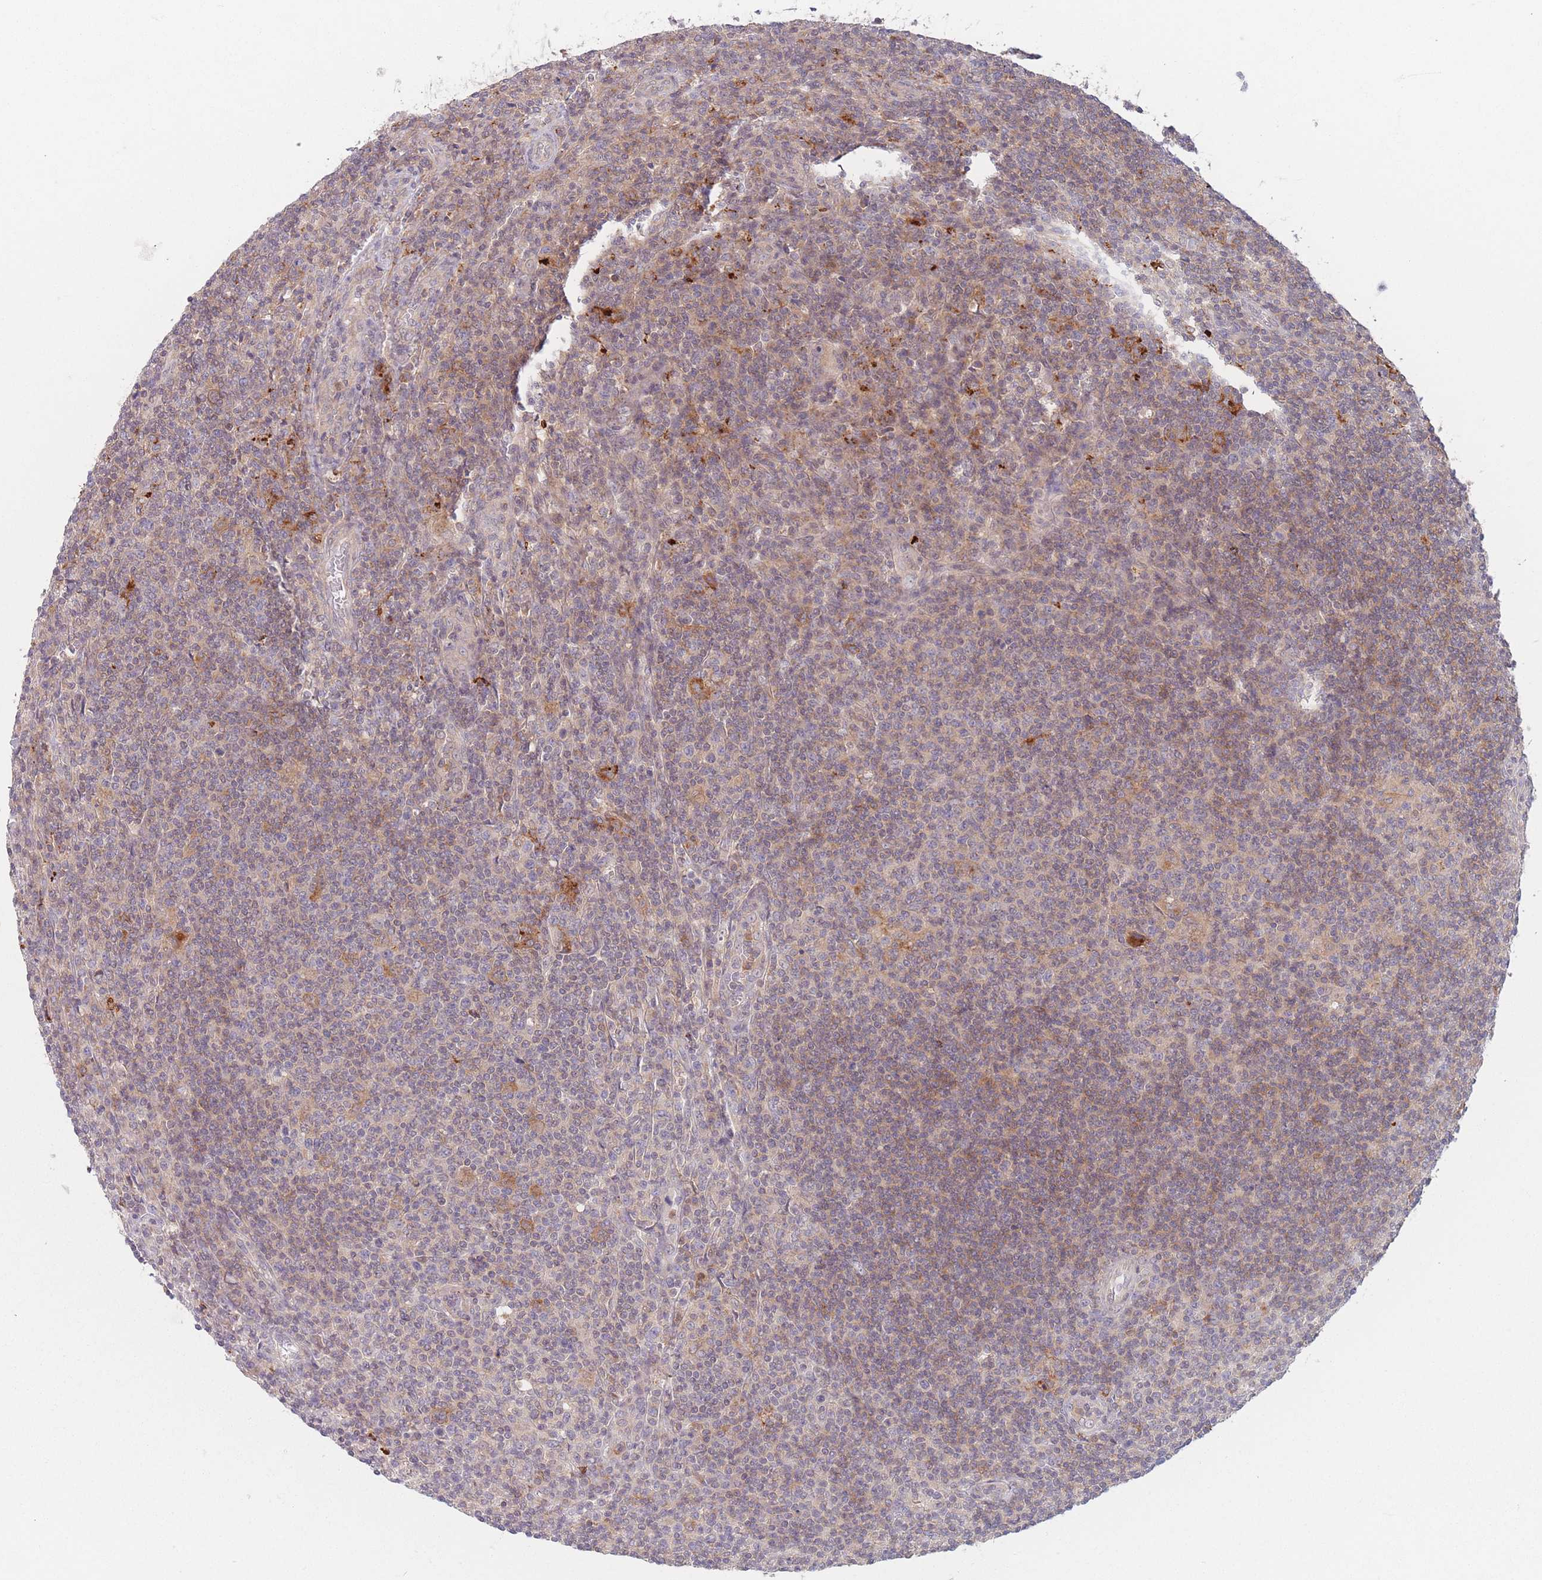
{"staining": {"intensity": "weak", "quantity": "25%-75%", "location": "cytoplasmic/membranous"}, "tissue": "lymphoma", "cell_type": "Tumor cells", "image_type": "cancer", "snomed": [{"axis": "morphology", "description": "Hodgkin's disease, NOS"}, {"axis": "topography", "description": "Lymph node"}], "caption": "Protein staining by IHC exhibits weak cytoplasmic/membranous expression in about 25%-75% of tumor cells in lymphoma. (Stains: DAB in brown, nuclei in blue, Microscopy: brightfield microscopy at high magnification).", "gene": "PPM1A", "patient": {"sex": "male", "age": 83}}